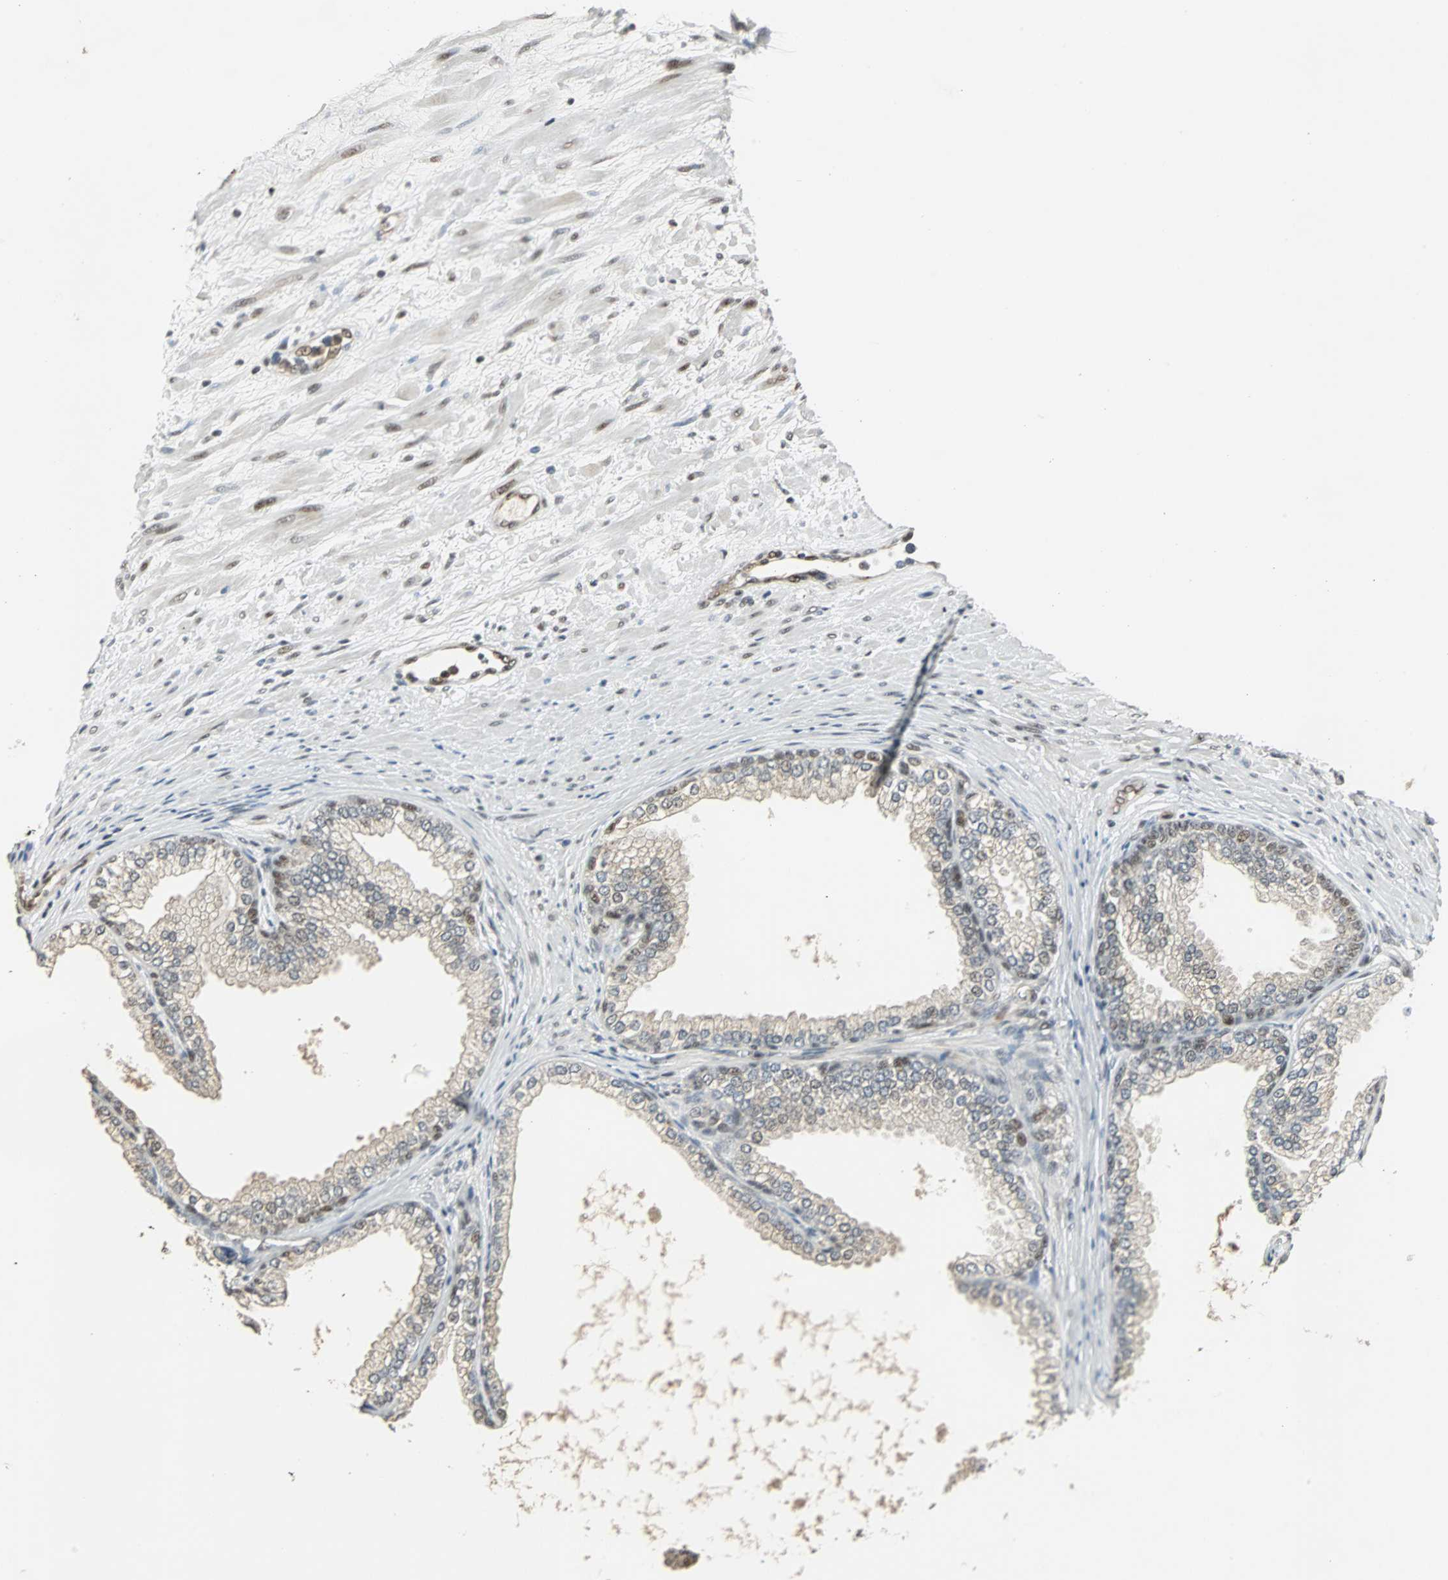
{"staining": {"intensity": "moderate", "quantity": ">75%", "location": "nuclear"}, "tissue": "prostate", "cell_type": "Glandular cells", "image_type": "normal", "snomed": [{"axis": "morphology", "description": "Normal tissue, NOS"}, {"axis": "topography", "description": "Prostate"}], "caption": "DAB immunohistochemical staining of unremarkable prostate exhibits moderate nuclear protein positivity in about >75% of glandular cells.", "gene": "MED4", "patient": {"sex": "male", "age": 76}}